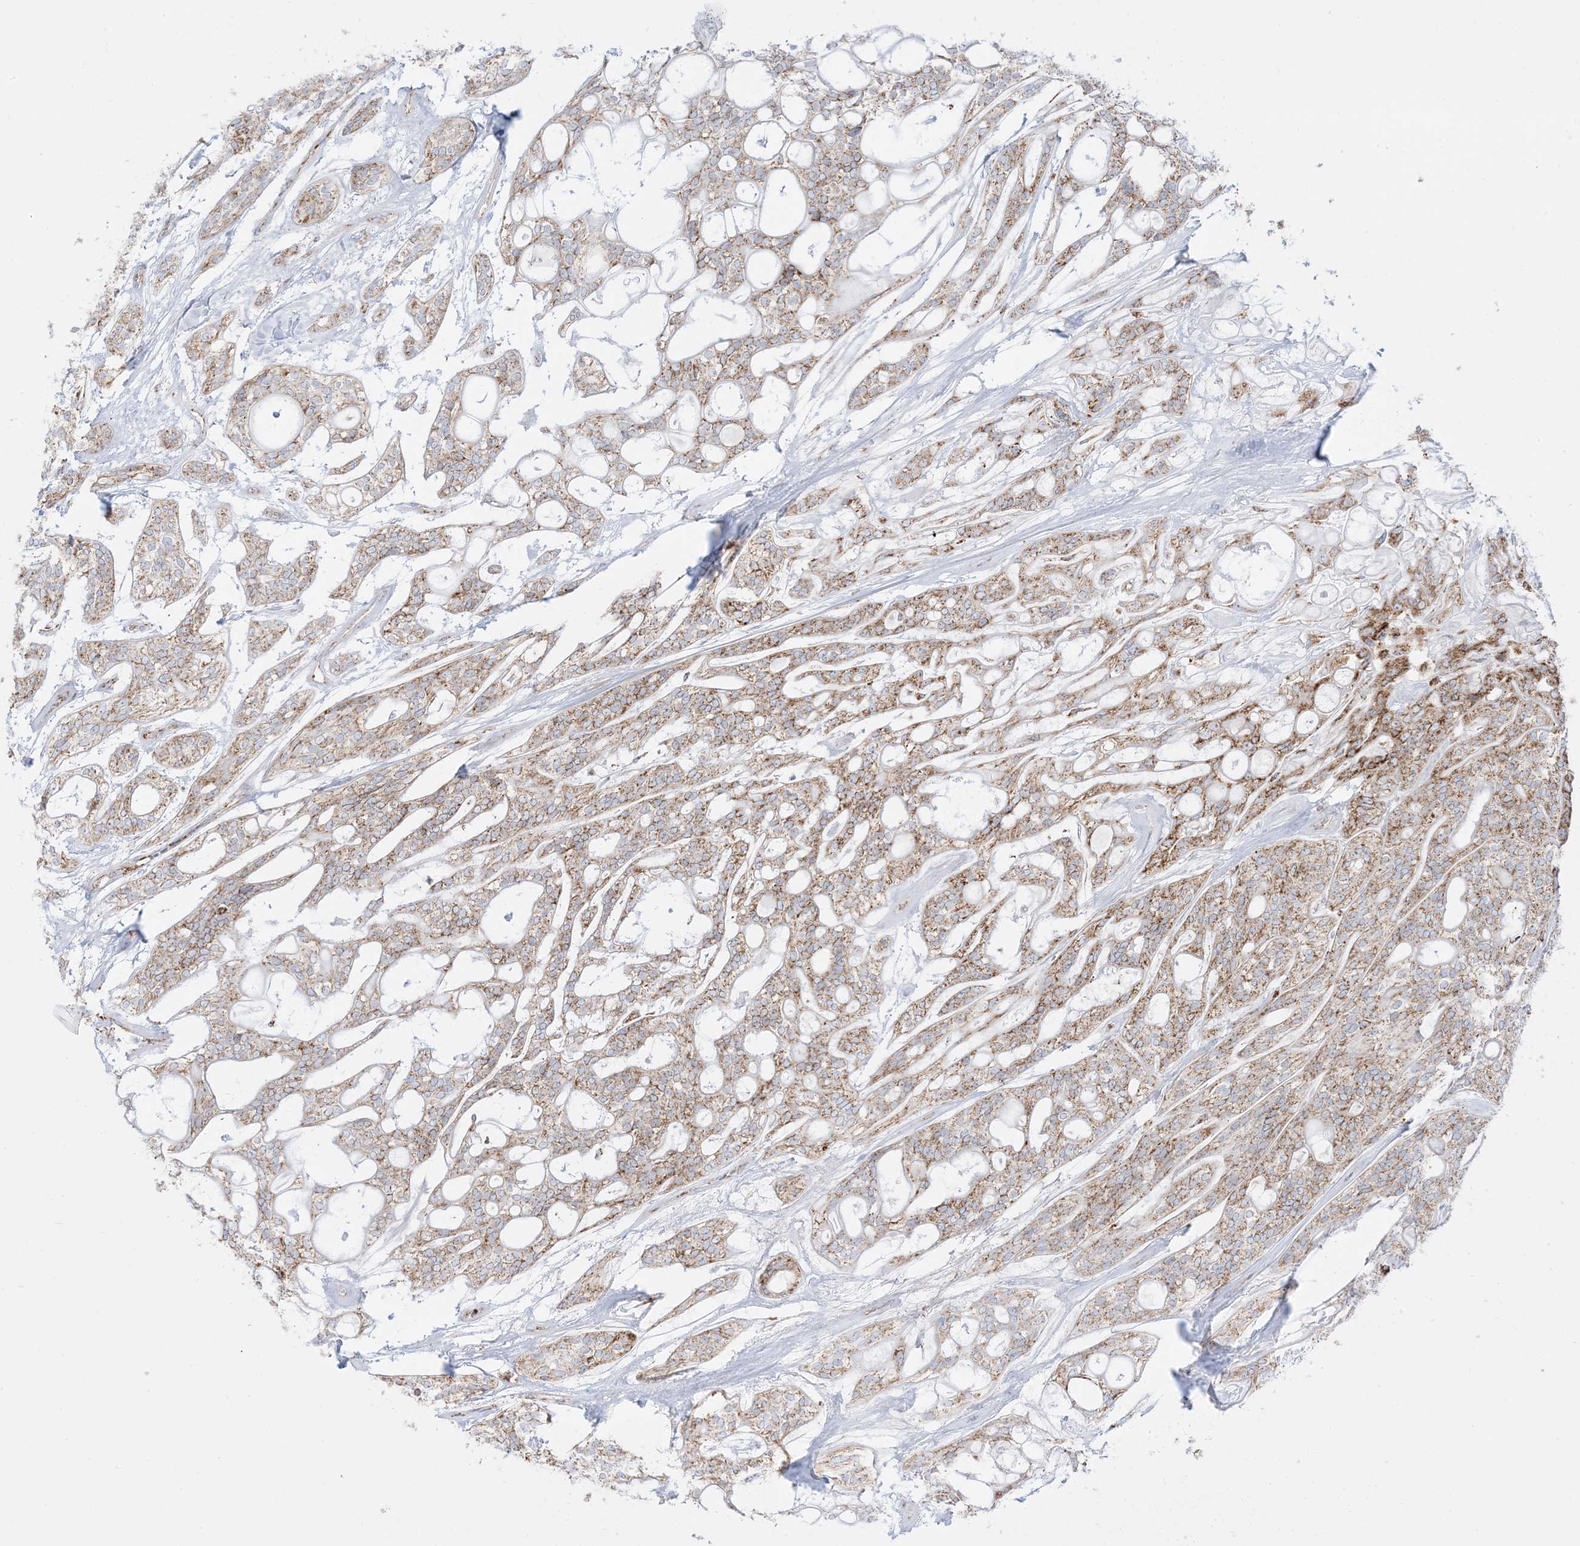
{"staining": {"intensity": "moderate", "quantity": "25%-75%", "location": "cytoplasmic/membranous"}, "tissue": "head and neck cancer", "cell_type": "Tumor cells", "image_type": "cancer", "snomed": [{"axis": "morphology", "description": "Adenocarcinoma, NOS"}, {"axis": "topography", "description": "Head-Neck"}], "caption": "Brown immunohistochemical staining in head and neck adenocarcinoma reveals moderate cytoplasmic/membranous expression in about 25%-75% of tumor cells.", "gene": "MRPS36", "patient": {"sex": "male", "age": 66}}